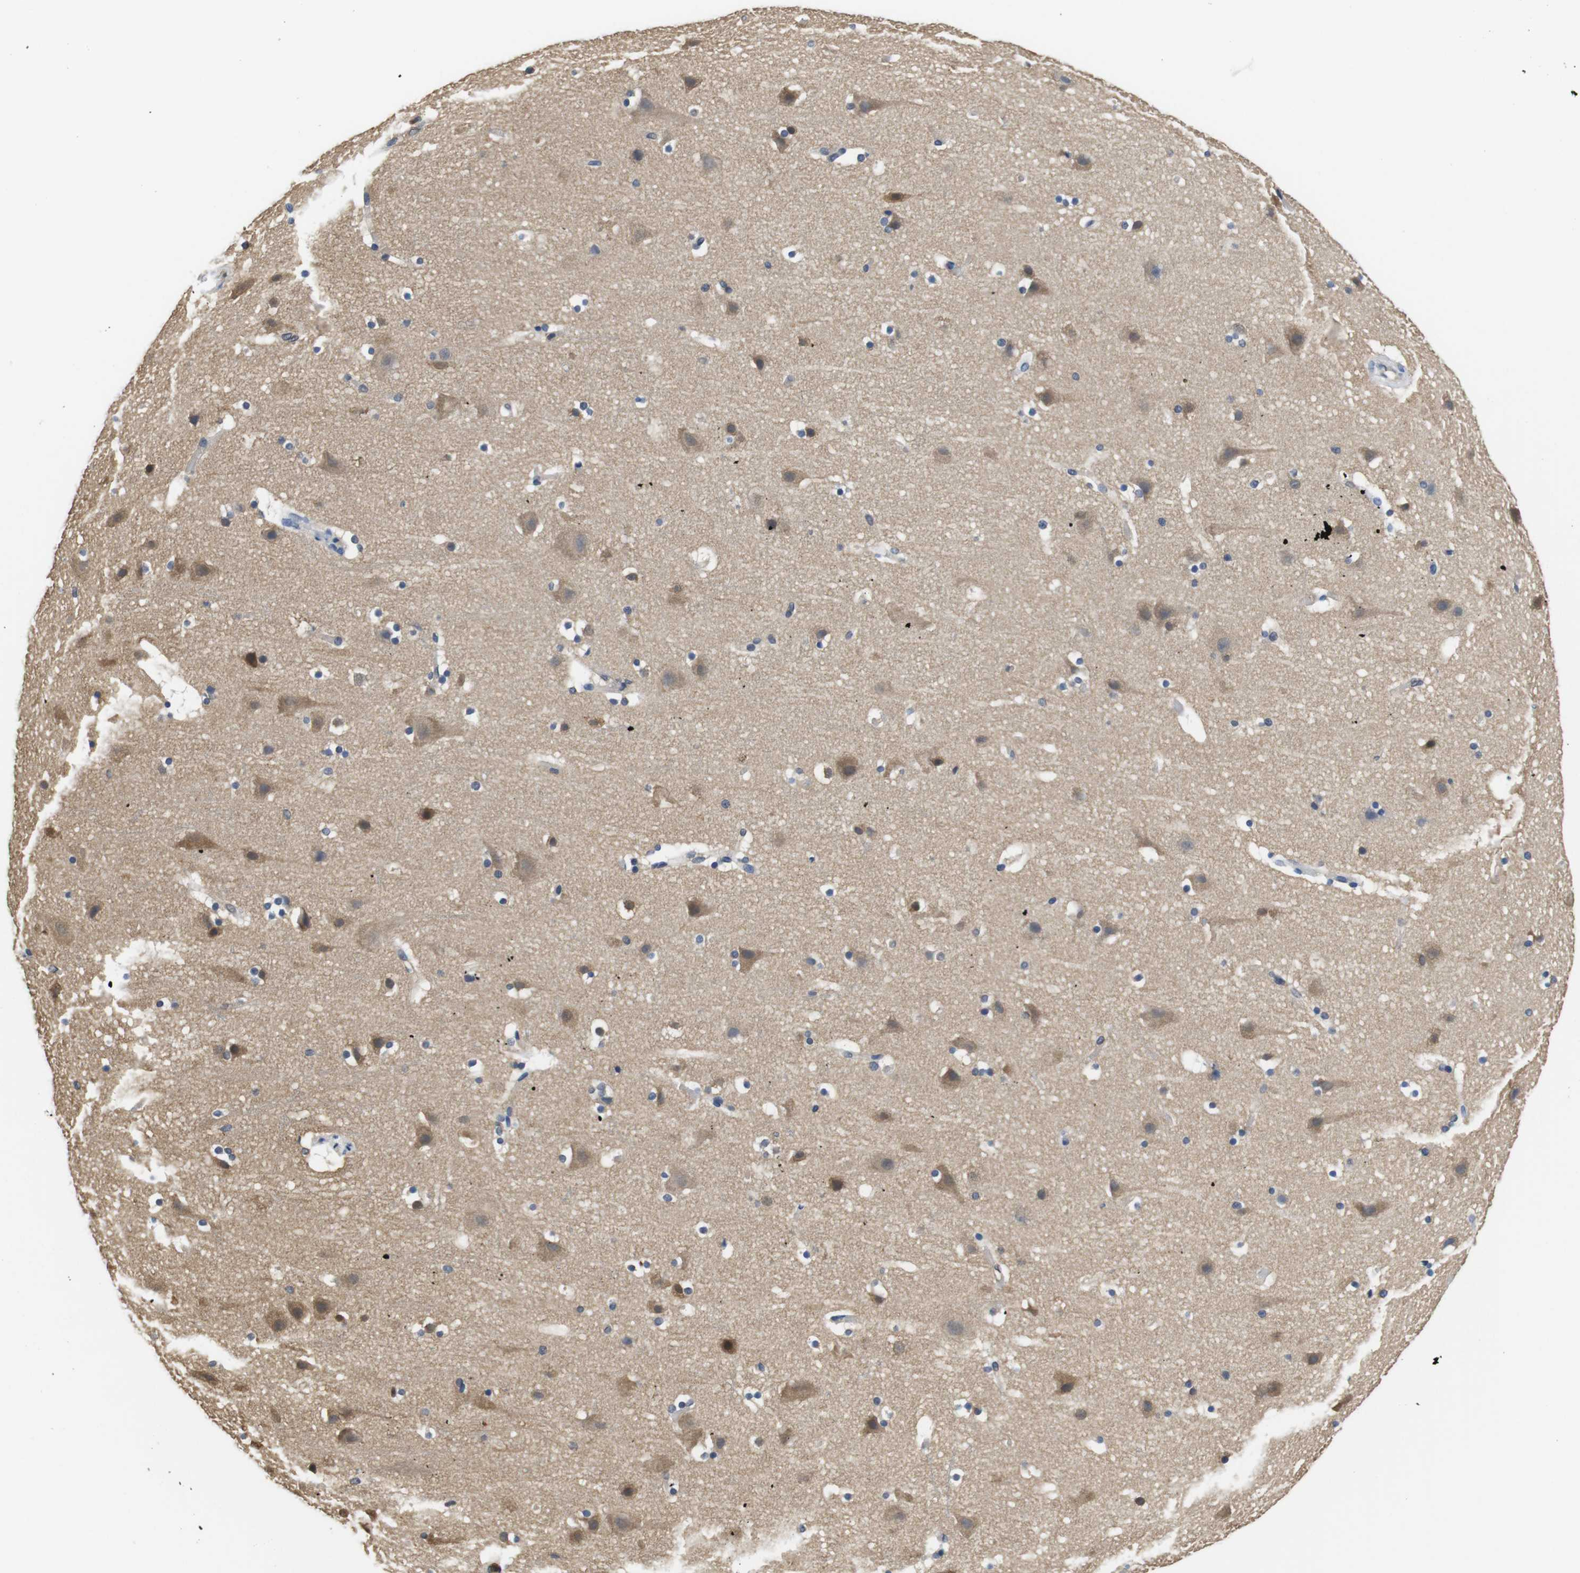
{"staining": {"intensity": "negative", "quantity": "none", "location": "none"}, "tissue": "cerebral cortex", "cell_type": "Endothelial cells", "image_type": "normal", "snomed": [{"axis": "morphology", "description": "Normal tissue, NOS"}, {"axis": "topography", "description": "Cerebral cortex"}], "caption": "Immunohistochemical staining of unremarkable human cerebral cortex shows no significant expression in endothelial cells.", "gene": "LDHA", "patient": {"sex": "male", "age": 45}}